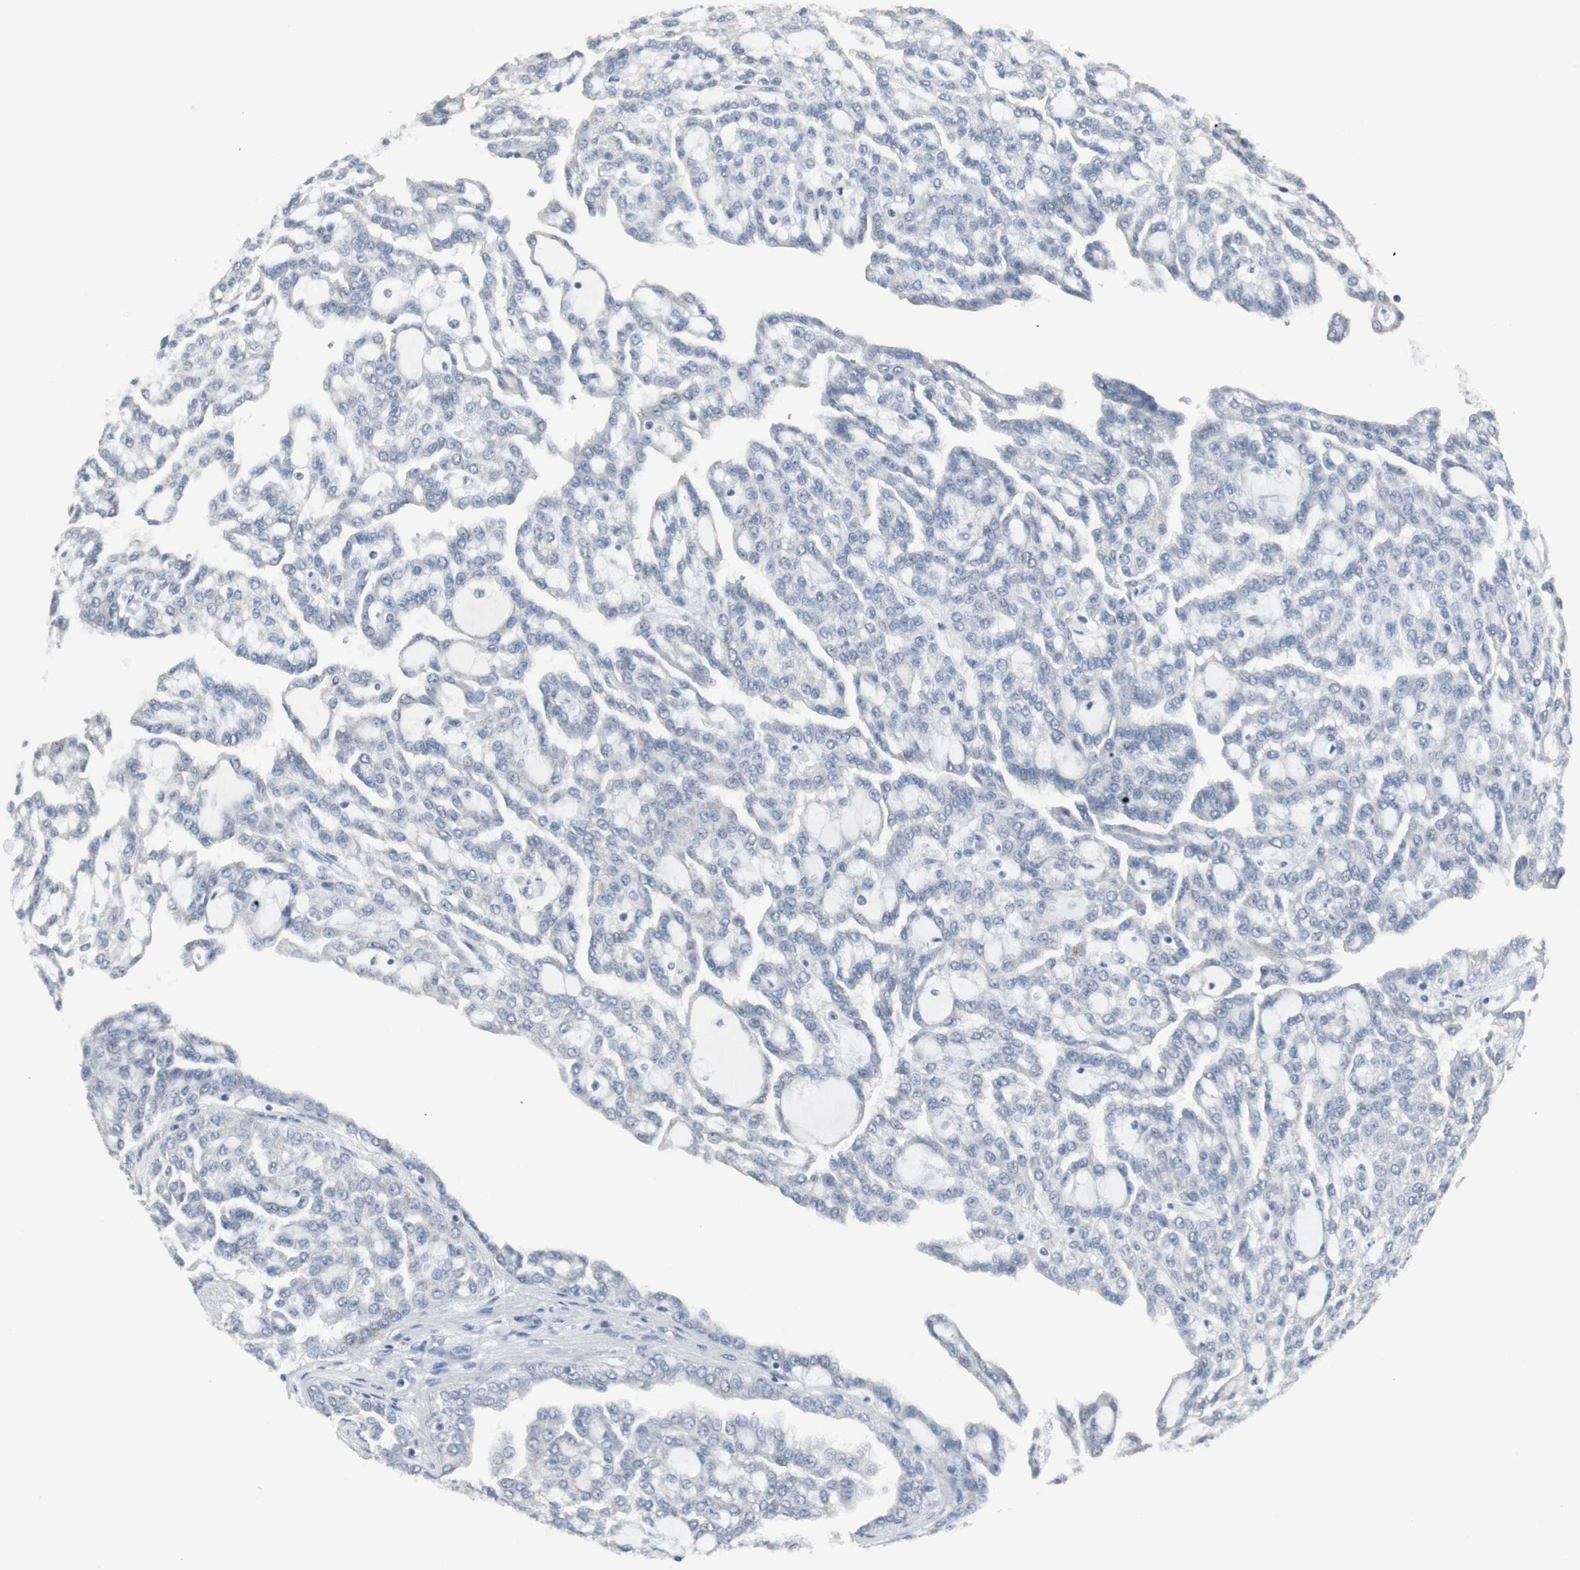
{"staining": {"intensity": "negative", "quantity": "none", "location": "none"}, "tissue": "renal cancer", "cell_type": "Tumor cells", "image_type": "cancer", "snomed": [{"axis": "morphology", "description": "Adenocarcinoma, NOS"}, {"axis": "topography", "description": "Kidney"}], "caption": "A micrograph of adenocarcinoma (renal) stained for a protein exhibits no brown staining in tumor cells.", "gene": "ACAA1", "patient": {"sex": "male", "age": 63}}